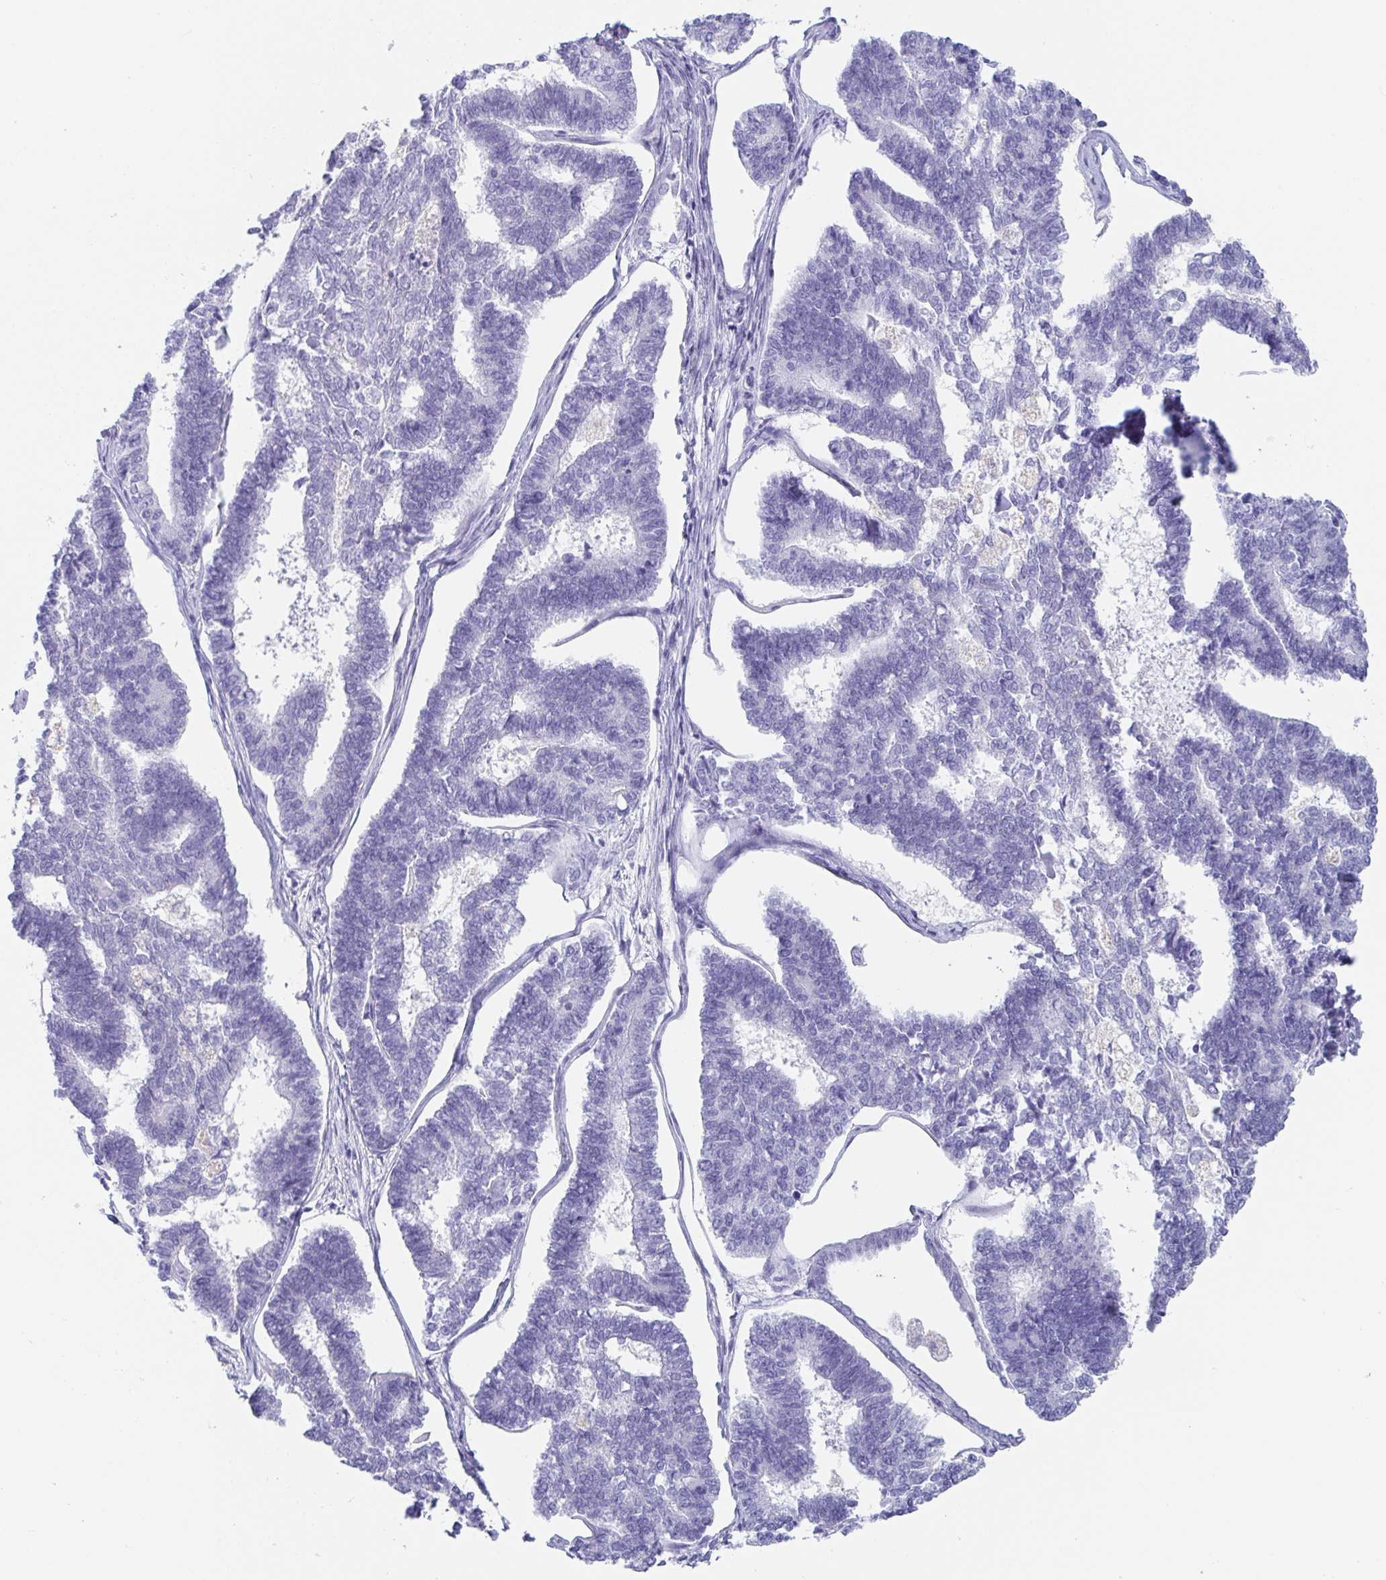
{"staining": {"intensity": "negative", "quantity": "none", "location": "none"}, "tissue": "endometrial cancer", "cell_type": "Tumor cells", "image_type": "cancer", "snomed": [{"axis": "morphology", "description": "Adenocarcinoma, NOS"}, {"axis": "topography", "description": "Endometrium"}], "caption": "Photomicrograph shows no protein staining in tumor cells of adenocarcinoma (endometrial) tissue.", "gene": "PLA2G1B", "patient": {"sex": "female", "age": 70}}